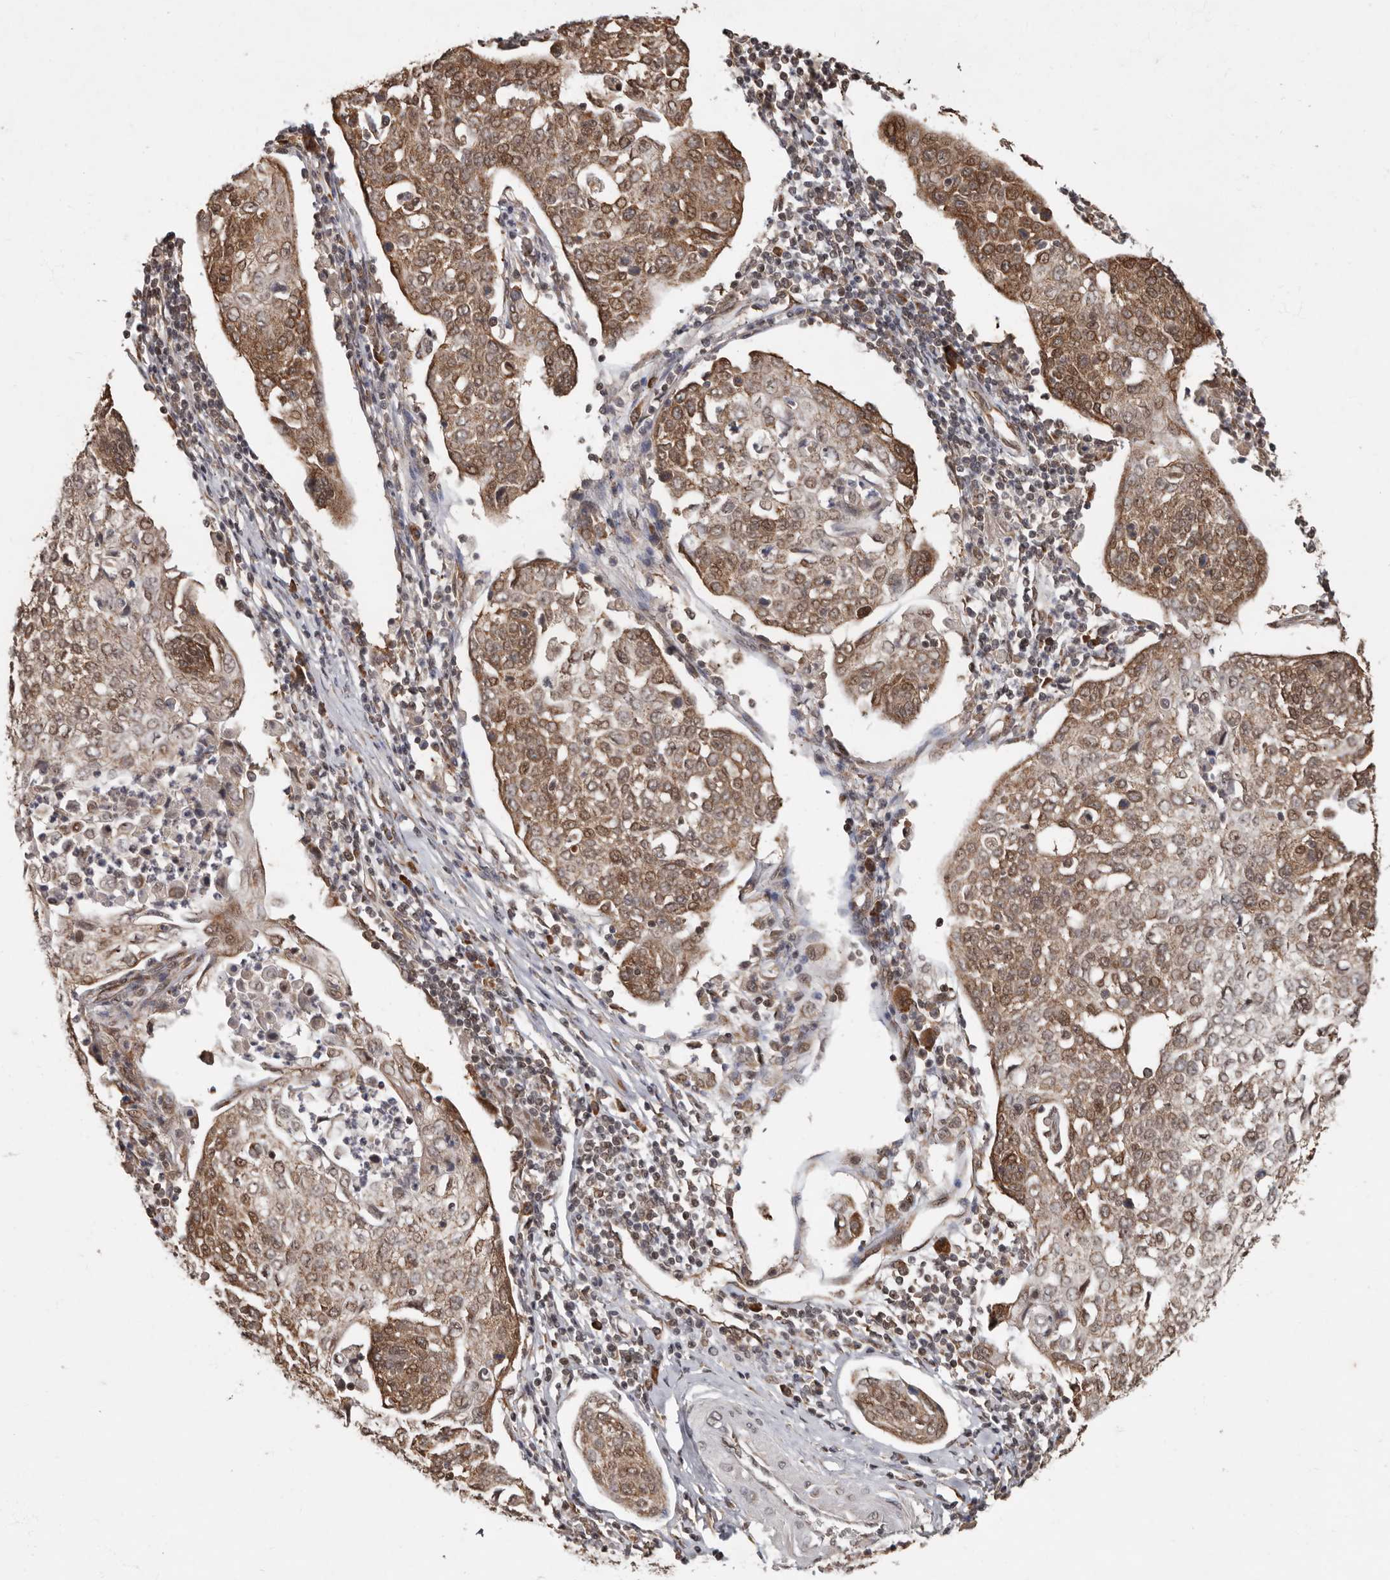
{"staining": {"intensity": "moderate", "quantity": ">75%", "location": "cytoplasmic/membranous,nuclear"}, "tissue": "cervical cancer", "cell_type": "Tumor cells", "image_type": "cancer", "snomed": [{"axis": "morphology", "description": "Squamous cell carcinoma, NOS"}, {"axis": "topography", "description": "Cervix"}], "caption": "A brown stain labels moderate cytoplasmic/membranous and nuclear positivity of a protein in cervical cancer tumor cells.", "gene": "LRGUK", "patient": {"sex": "female", "age": 34}}